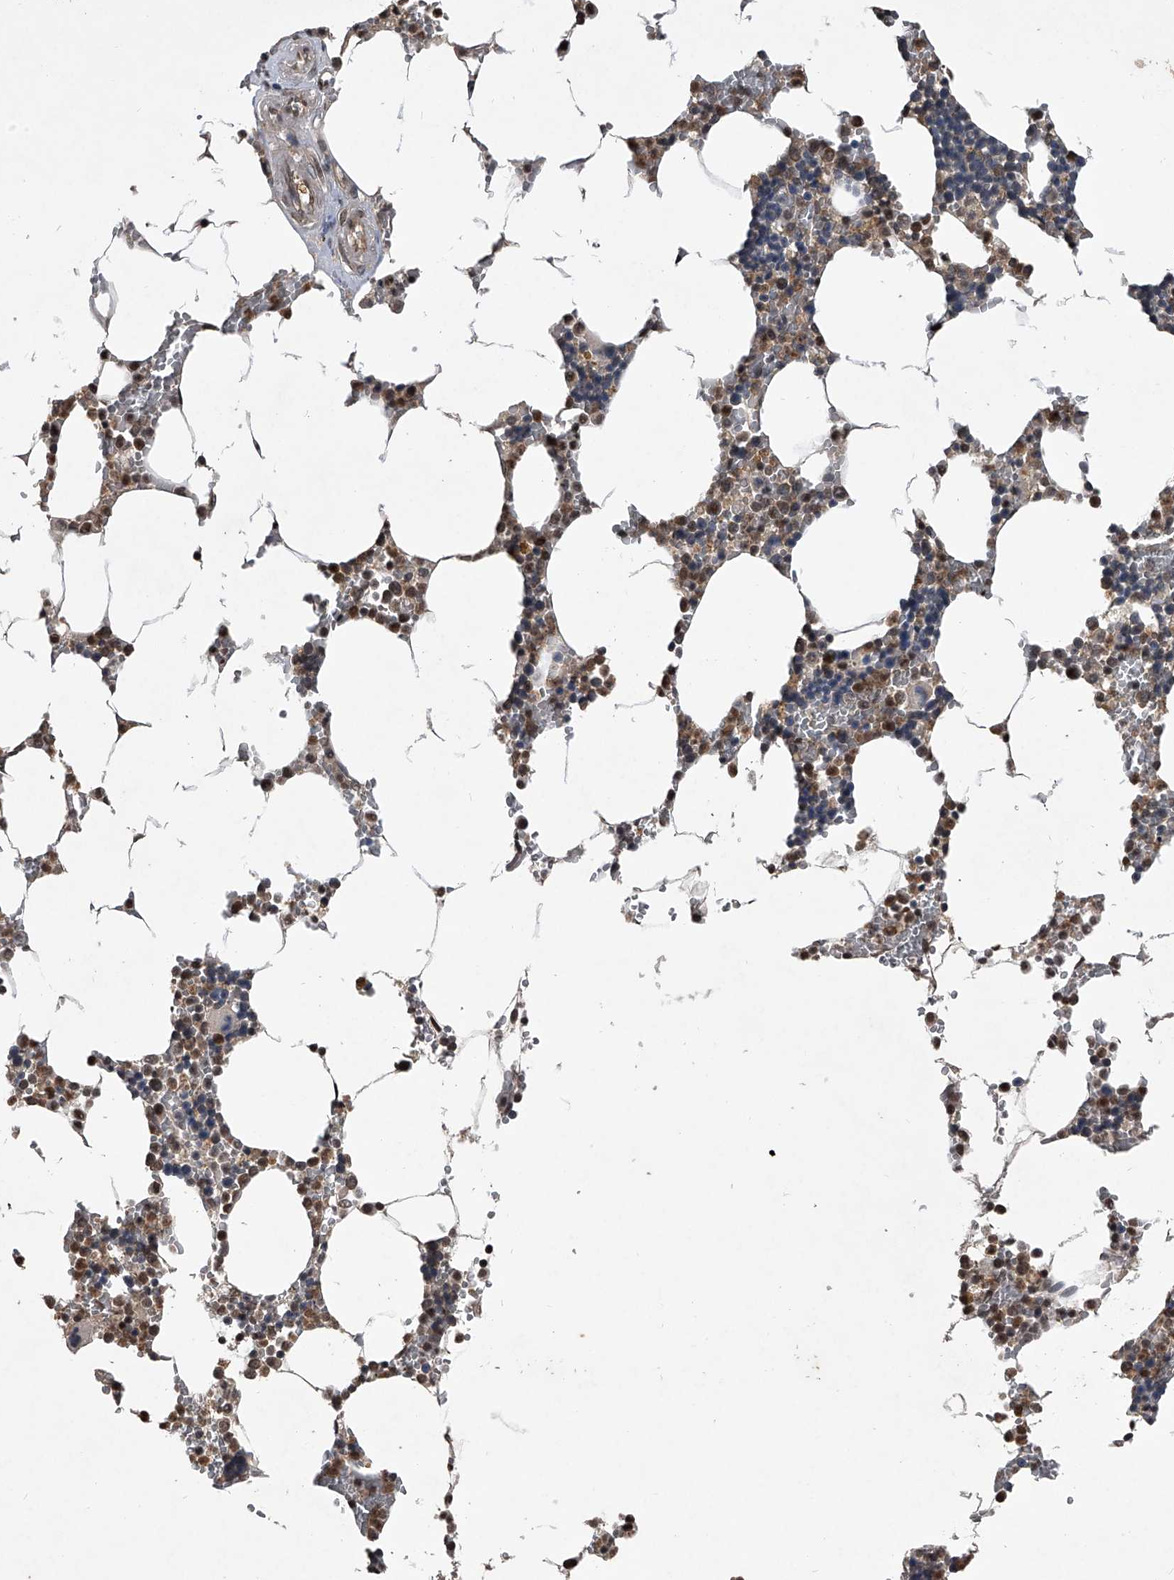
{"staining": {"intensity": "moderate", "quantity": "<25%", "location": "cytoplasmic/membranous,nuclear"}, "tissue": "bone marrow", "cell_type": "Hematopoietic cells", "image_type": "normal", "snomed": [{"axis": "morphology", "description": "Normal tissue, NOS"}, {"axis": "topography", "description": "Bone marrow"}], "caption": "The immunohistochemical stain shows moderate cytoplasmic/membranous,nuclear positivity in hematopoietic cells of unremarkable bone marrow.", "gene": "TSNAX", "patient": {"sex": "male", "age": 70}}